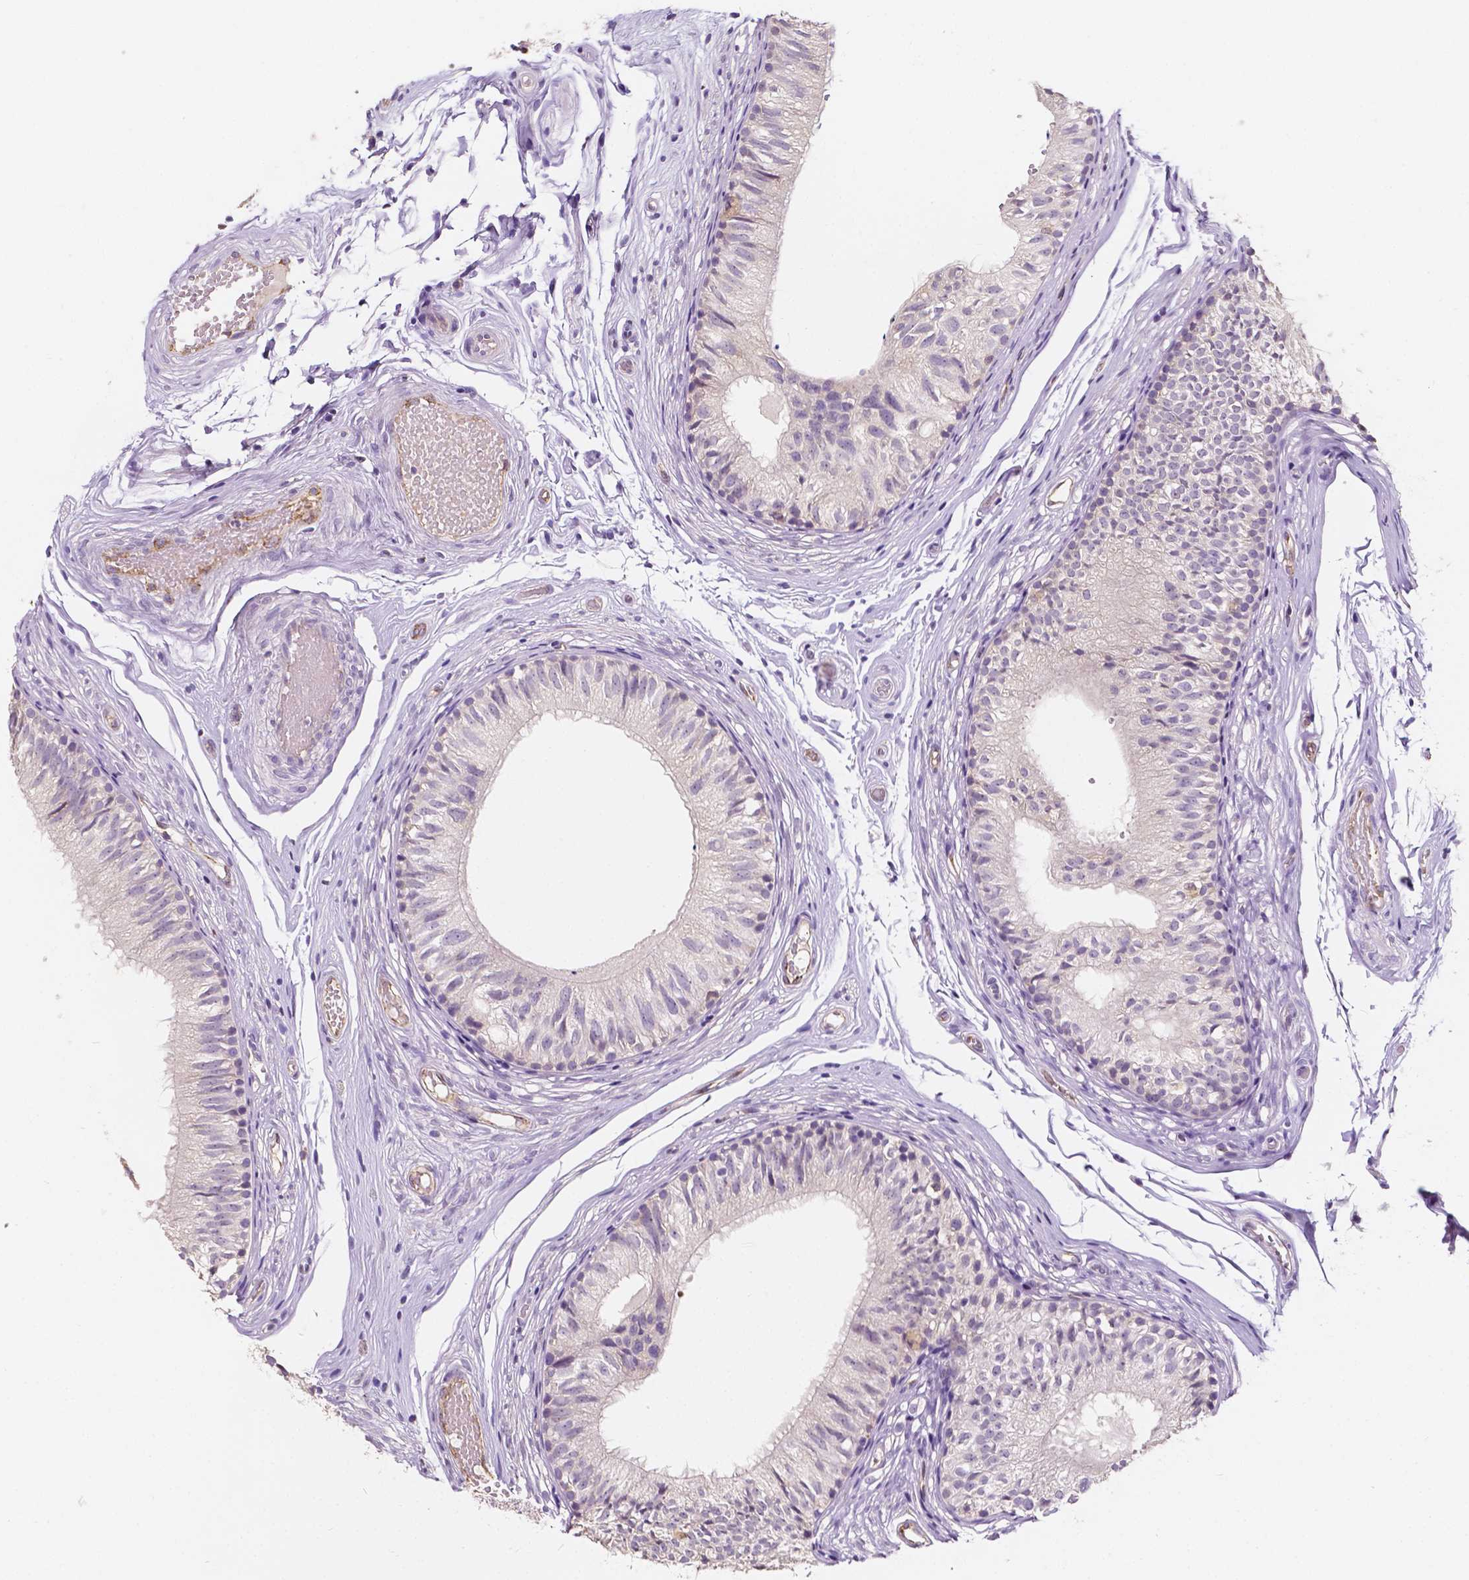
{"staining": {"intensity": "negative", "quantity": "none", "location": "none"}, "tissue": "epididymis", "cell_type": "Glandular cells", "image_type": "normal", "snomed": [{"axis": "morphology", "description": "Normal tissue, NOS"}, {"axis": "topography", "description": "Epididymis"}], "caption": "DAB (3,3'-diaminobenzidine) immunohistochemical staining of normal human epididymis reveals no significant staining in glandular cells. (Immunohistochemistry (ihc), brightfield microscopy, high magnification).", "gene": "SLC22A4", "patient": {"sex": "male", "age": 29}}